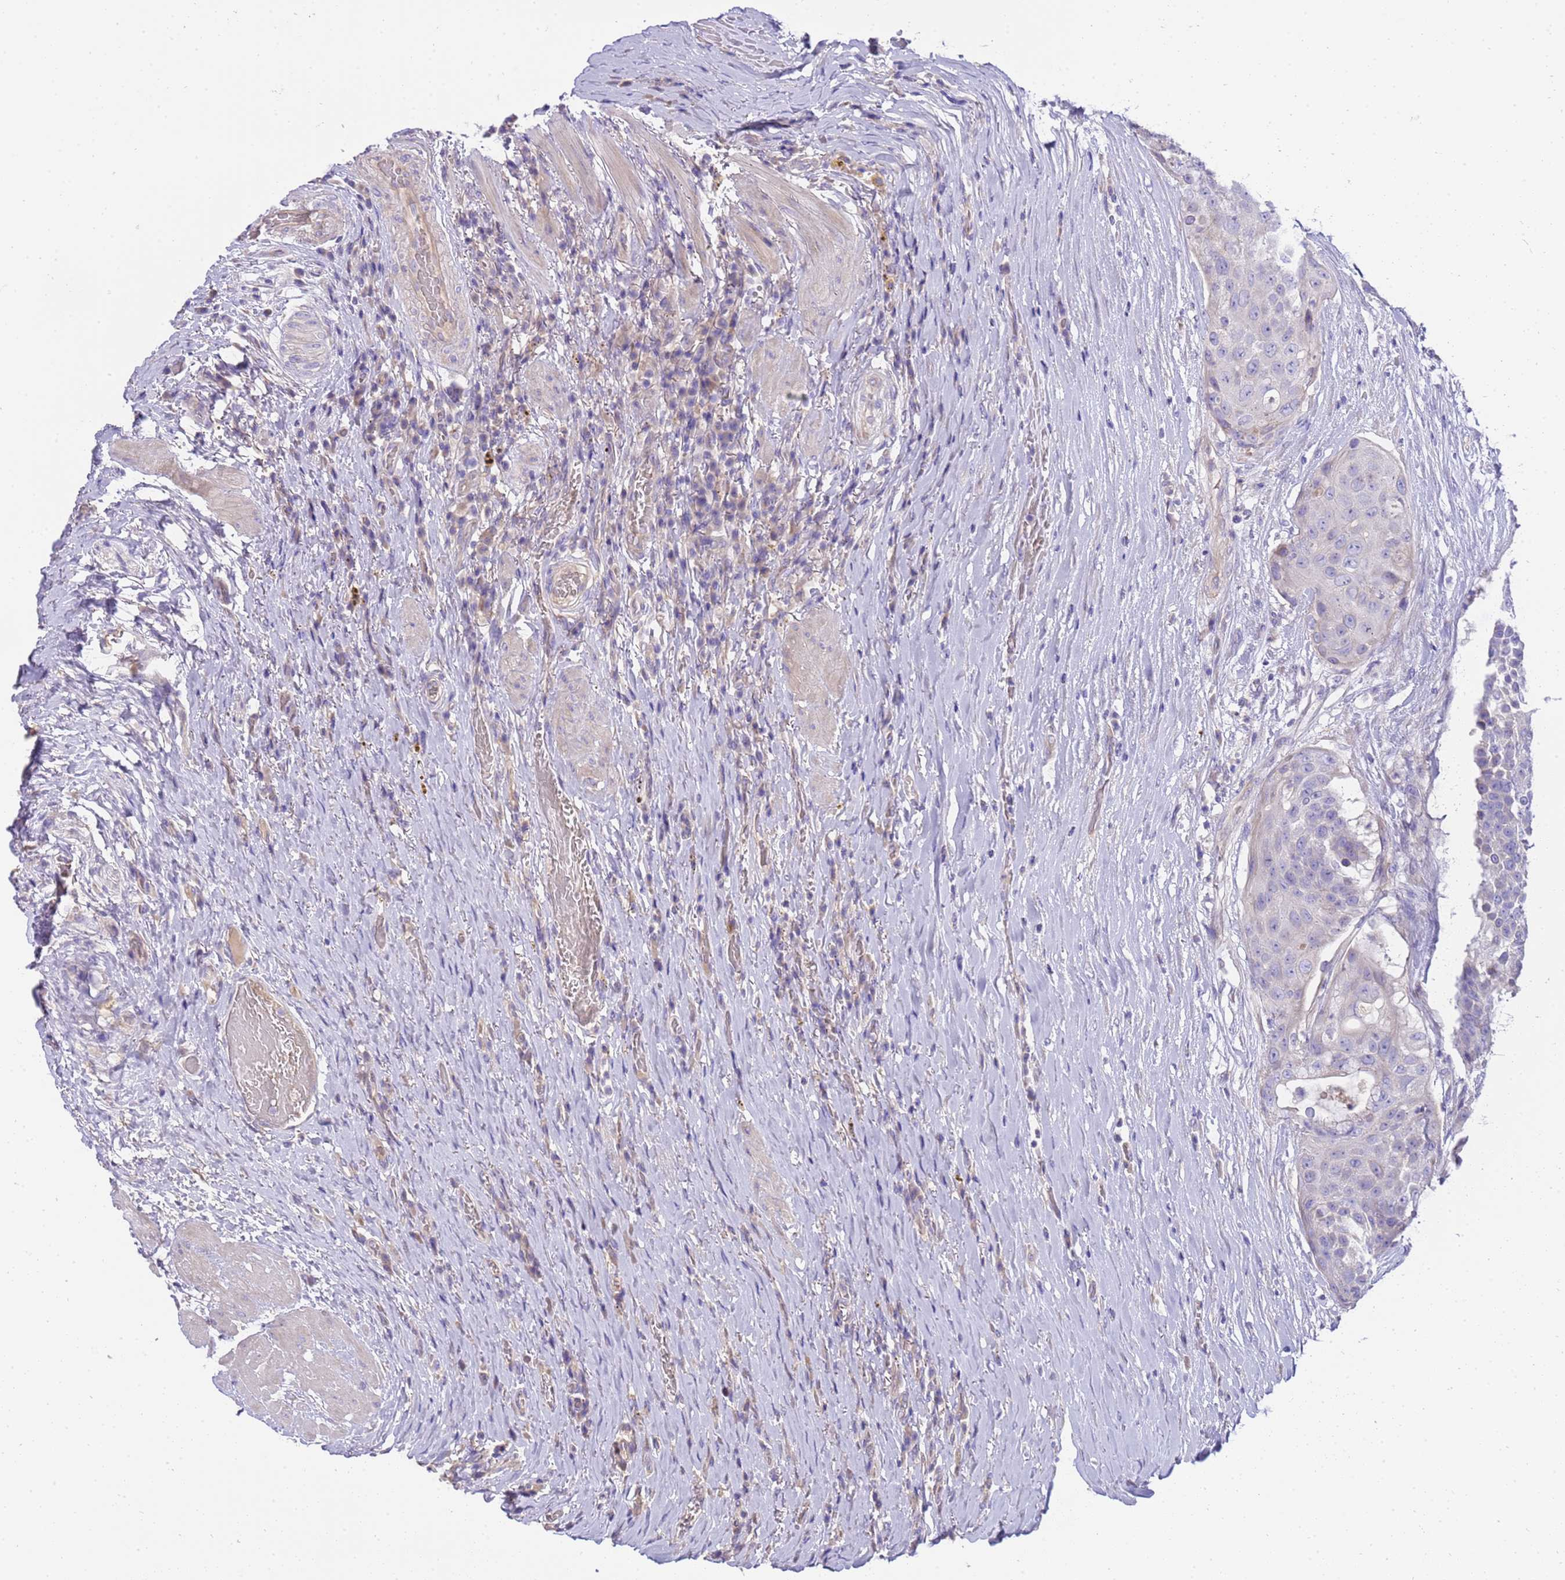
{"staining": {"intensity": "negative", "quantity": "none", "location": "none"}, "tissue": "urothelial cancer", "cell_type": "Tumor cells", "image_type": "cancer", "snomed": [{"axis": "morphology", "description": "Urothelial carcinoma, High grade"}, {"axis": "topography", "description": "Urinary bladder"}], "caption": "An IHC histopathology image of urothelial cancer is shown. There is no staining in tumor cells of urothelial cancer.", "gene": "RIPPLY2", "patient": {"sex": "female", "age": 63}}